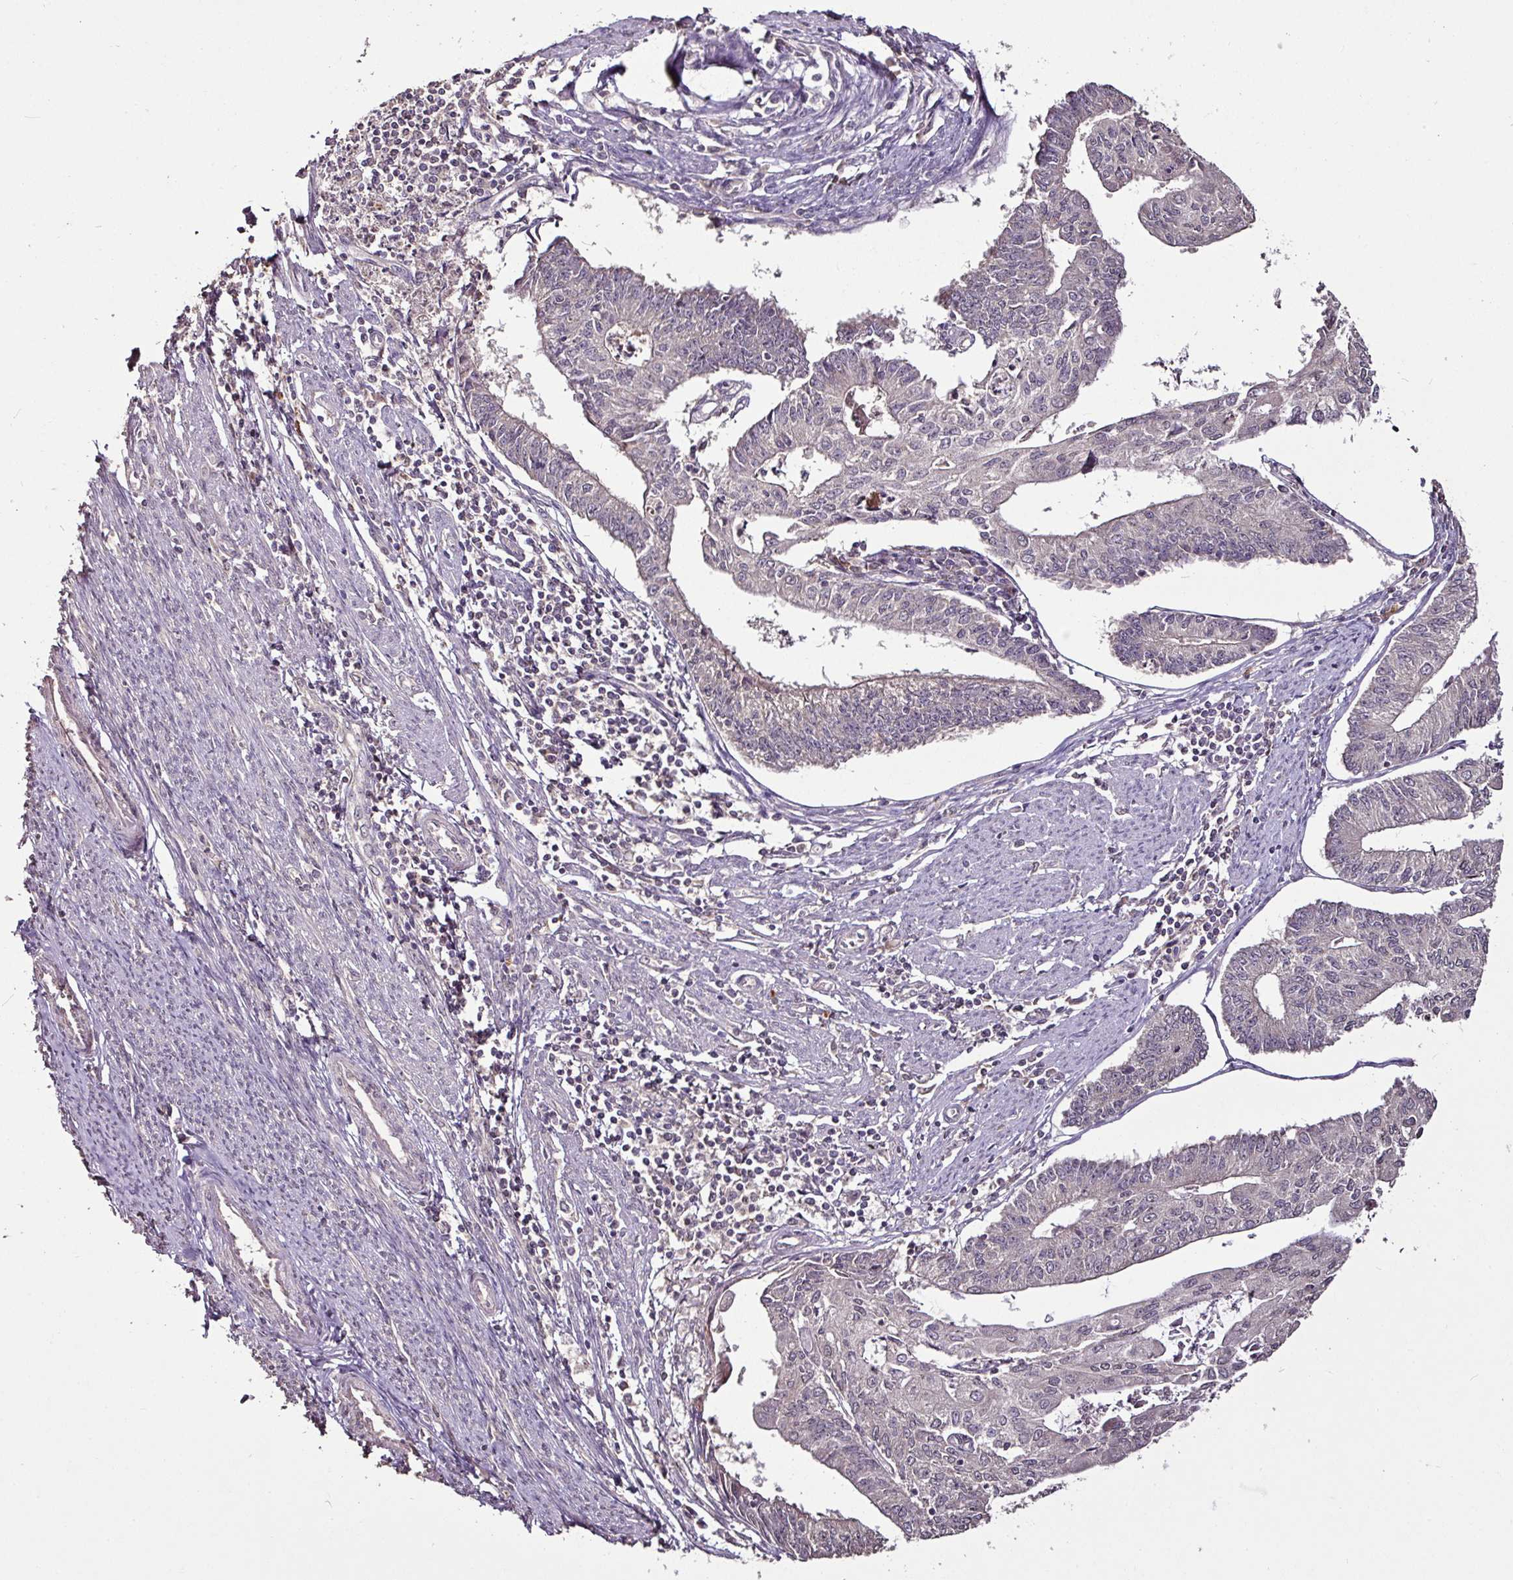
{"staining": {"intensity": "weak", "quantity": "<25%", "location": "cytoplasmic/membranous"}, "tissue": "endometrial cancer", "cell_type": "Tumor cells", "image_type": "cancer", "snomed": [{"axis": "morphology", "description": "Adenocarcinoma, NOS"}, {"axis": "topography", "description": "Endometrium"}], "caption": "Protein analysis of endometrial adenocarcinoma shows no significant positivity in tumor cells.", "gene": "RPL38", "patient": {"sex": "female", "age": 56}}